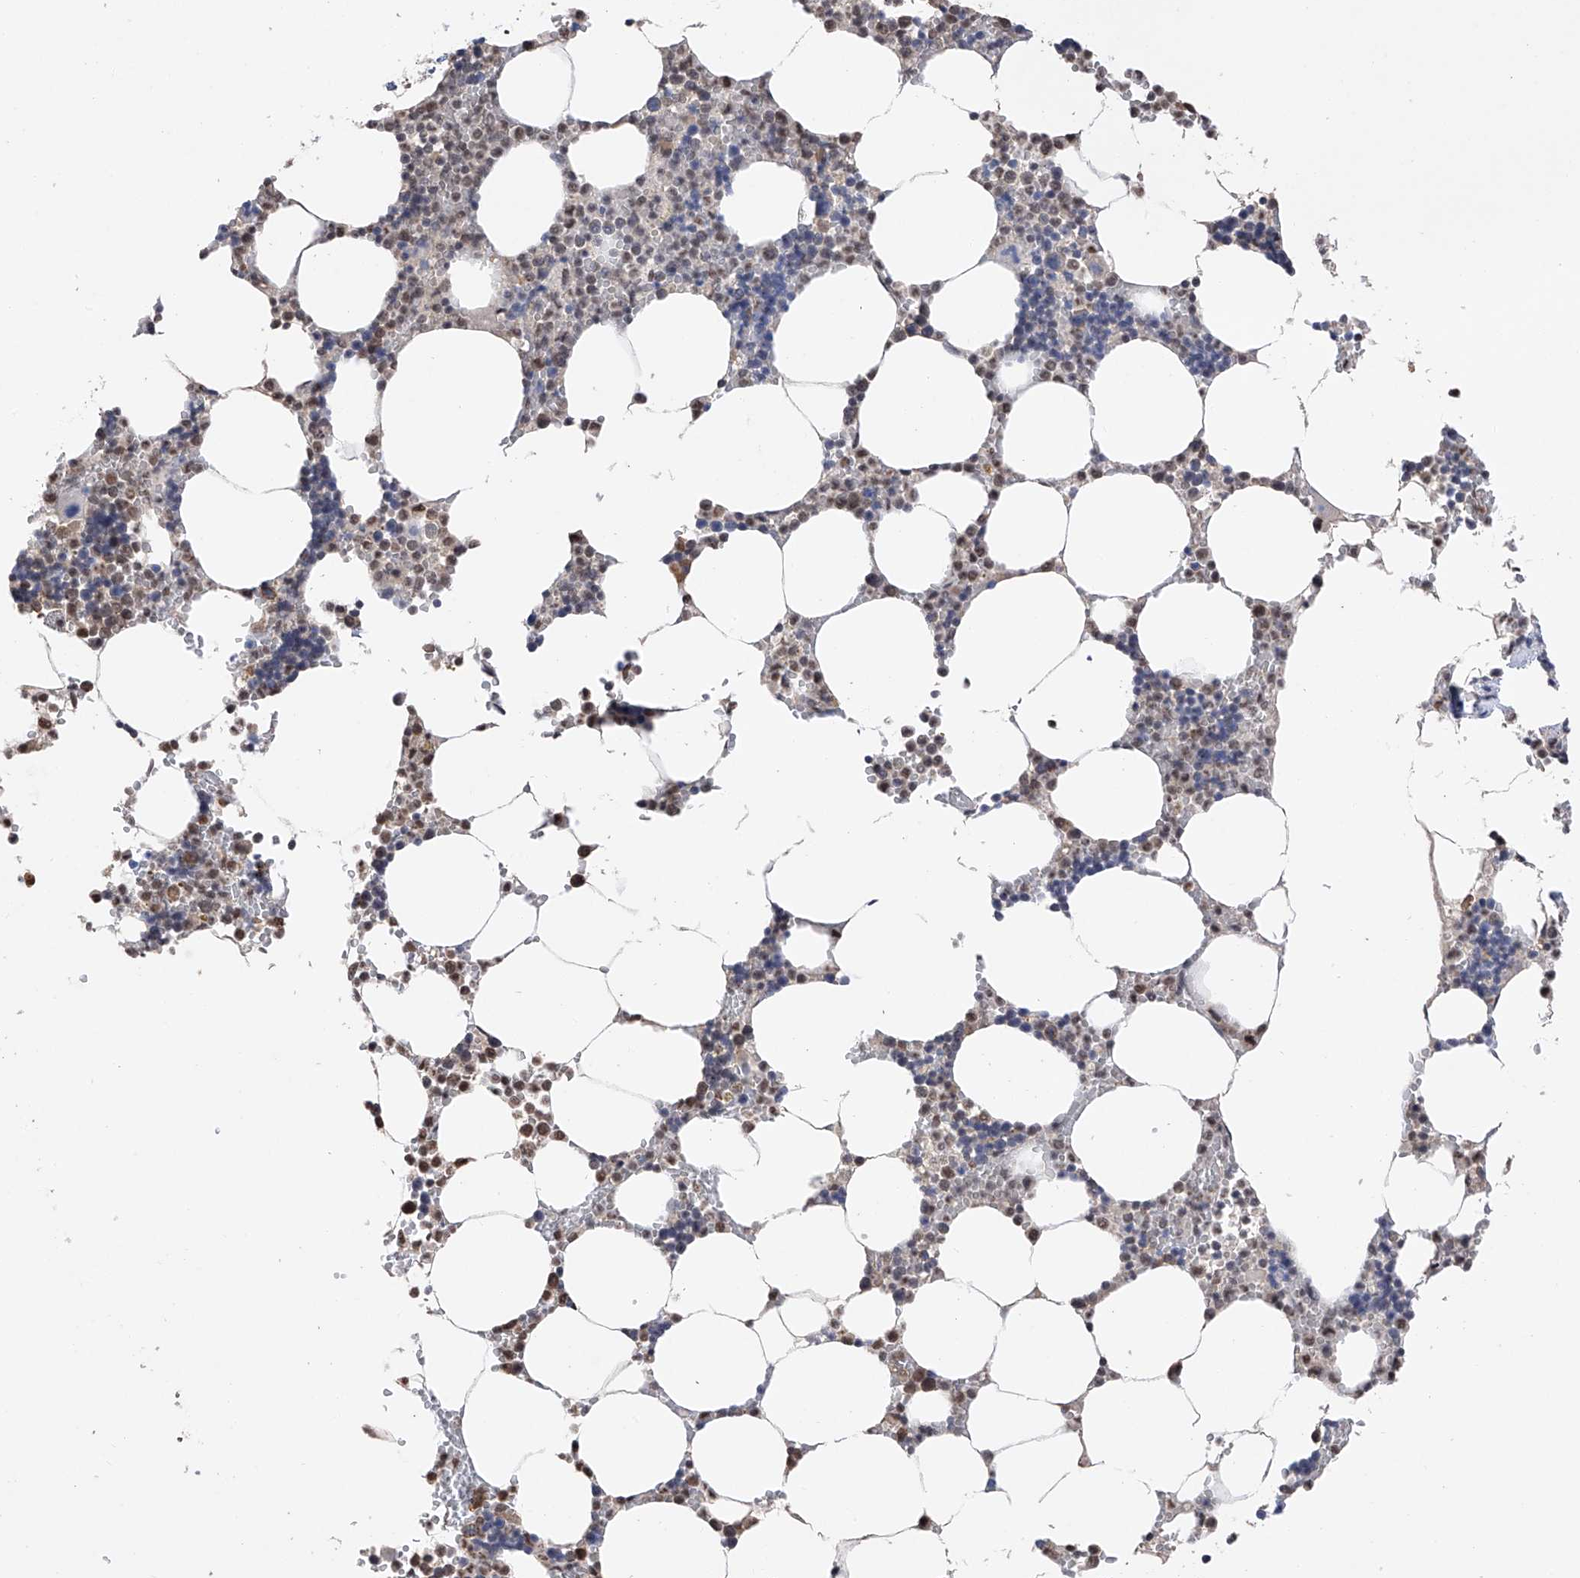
{"staining": {"intensity": "moderate", "quantity": "25%-75%", "location": "nuclear"}, "tissue": "bone marrow", "cell_type": "Hematopoietic cells", "image_type": "normal", "snomed": [{"axis": "morphology", "description": "Normal tissue, NOS"}, {"axis": "topography", "description": "Bone marrow"}], "caption": "About 25%-75% of hematopoietic cells in unremarkable human bone marrow demonstrate moderate nuclear protein positivity as visualized by brown immunohistochemical staining.", "gene": "DMAP1", "patient": {"sex": "male", "age": 70}}